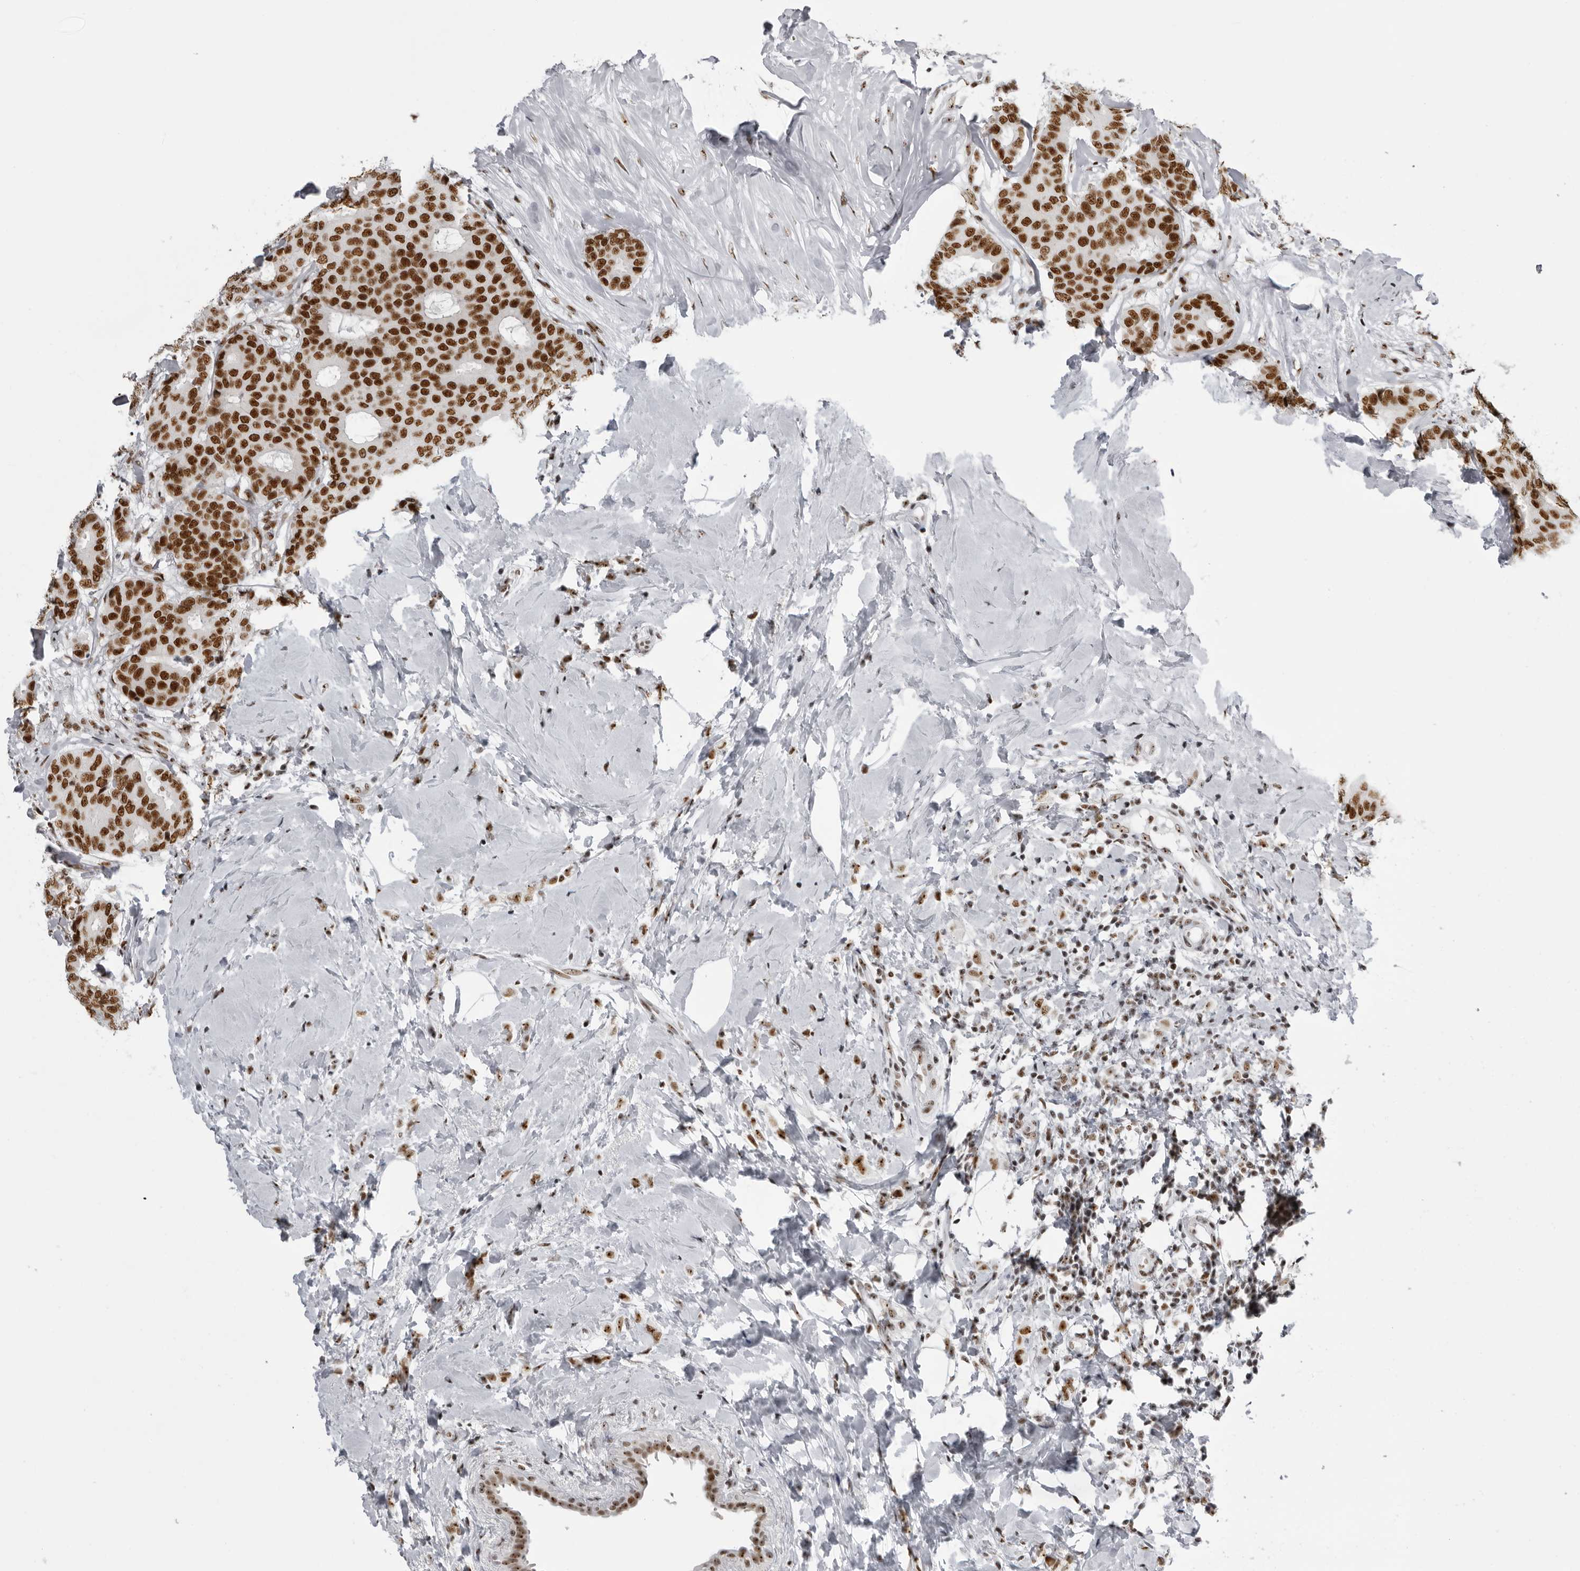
{"staining": {"intensity": "strong", "quantity": ">75%", "location": "nuclear"}, "tissue": "breast cancer", "cell_type": "Tumor cells", "image_type": "cancer", "snomed": [{"axis": "morphology", "description": "Lobular carcinoma"}, {"axis": "topography", "description": "Breast"}], "caption": "Immunohistochemical staining of human breast lobular carcinoma demonstrates high levels of strong nuclear protein expression in approximately >75% of tumor cells.", "gene": "DHX9", "patient": {"sex": "female", "age": 47}}